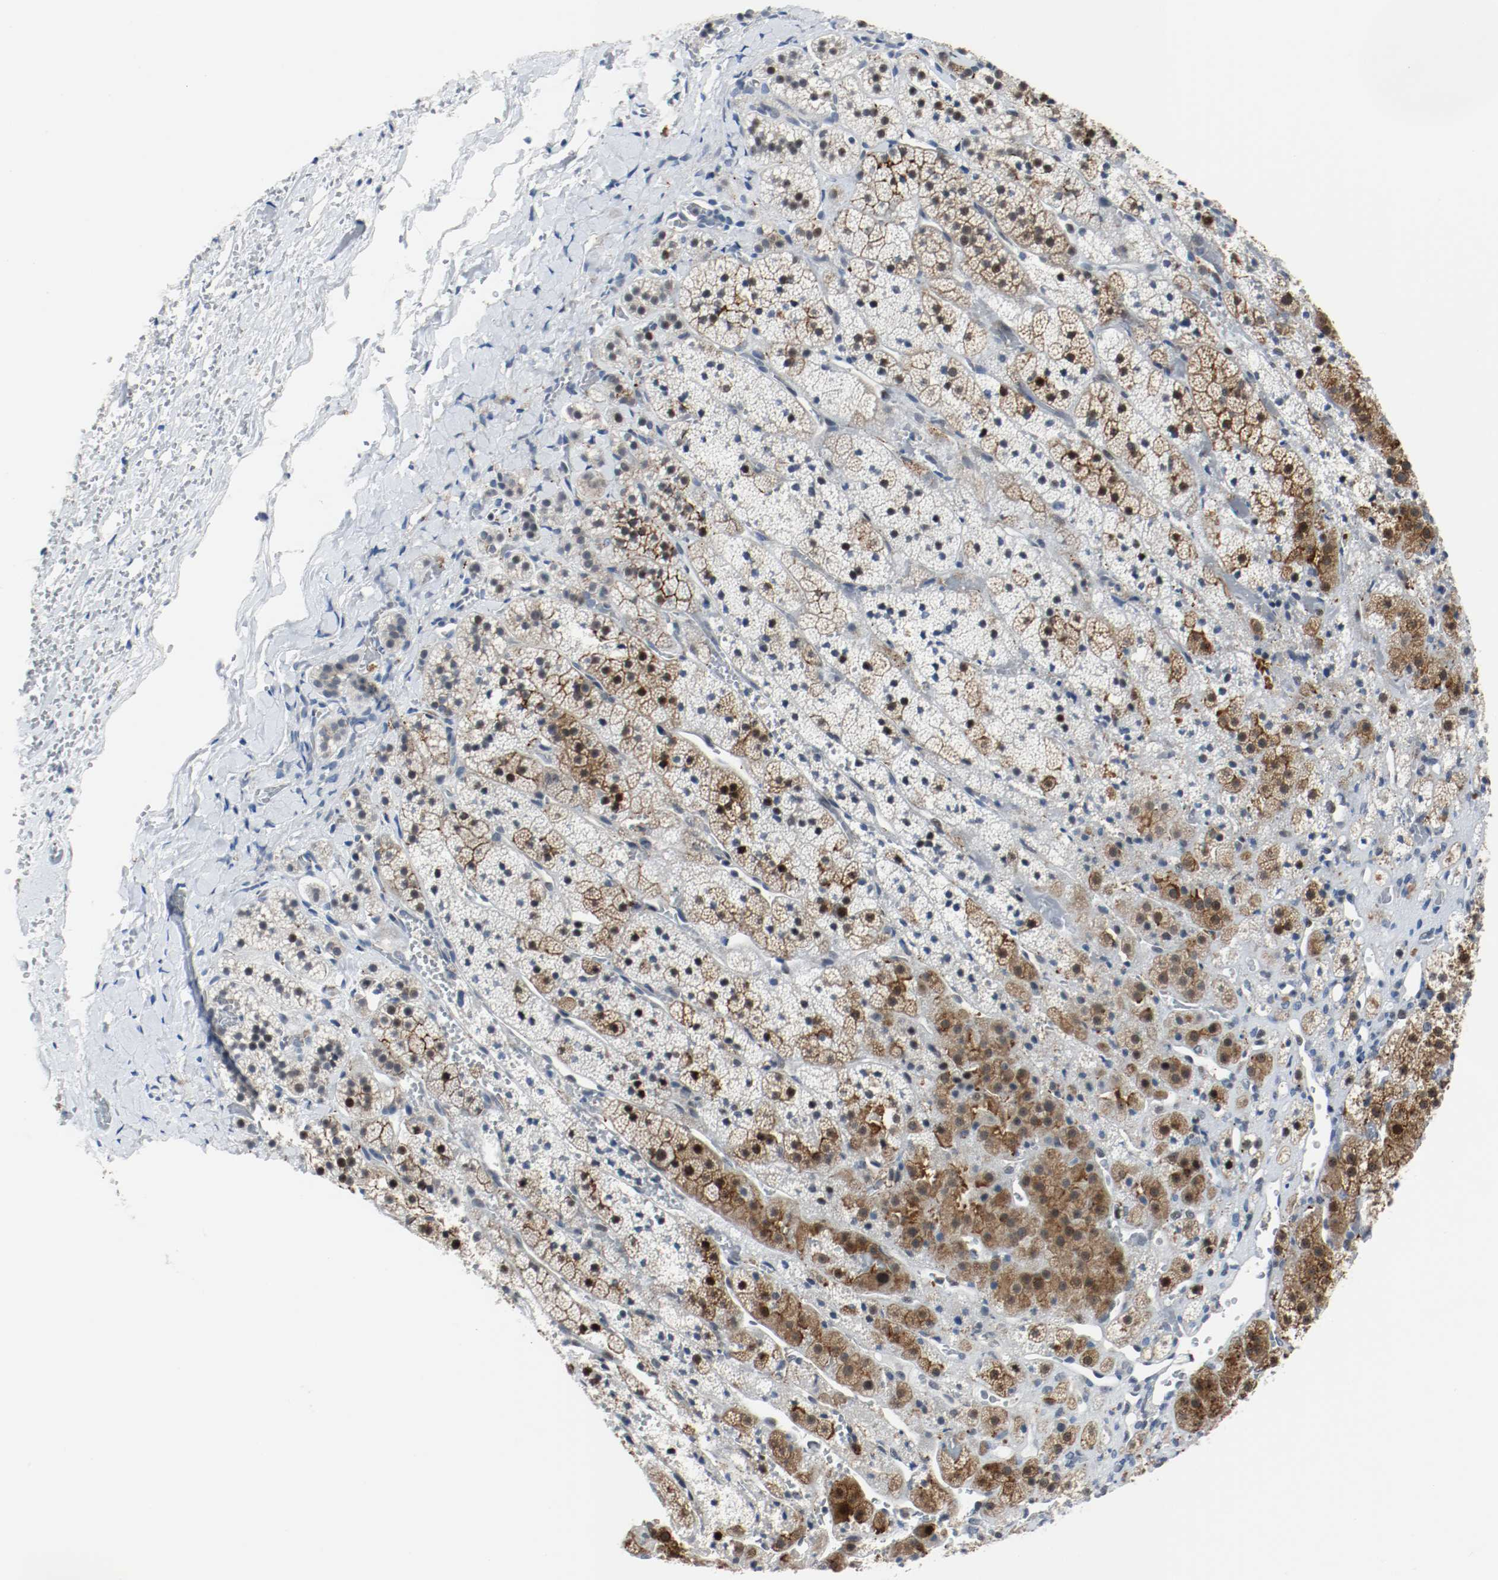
{"staining": {"intensity": "moderate", "quantity": "25%-75%", "location": "cytoplasmic/membranous,nuclear"}, "tissue": "adrenal gland", "cell_type": "Glandular cells", "image_type": "normal", "snomed": [{"axis": "morphology", "description": "Normal tissue, NOS"}, {"axis": "topography", "description": "Adrenal gland"}], "caption": "Protein staining of unremarkable adrenal gland demonstrates moderate cytoplasmic/membranous,nuclear expression in about 25%-75% of glandular cells.", "gene": "ASH1L", "patient": {"sex": "female", "age": 44}}